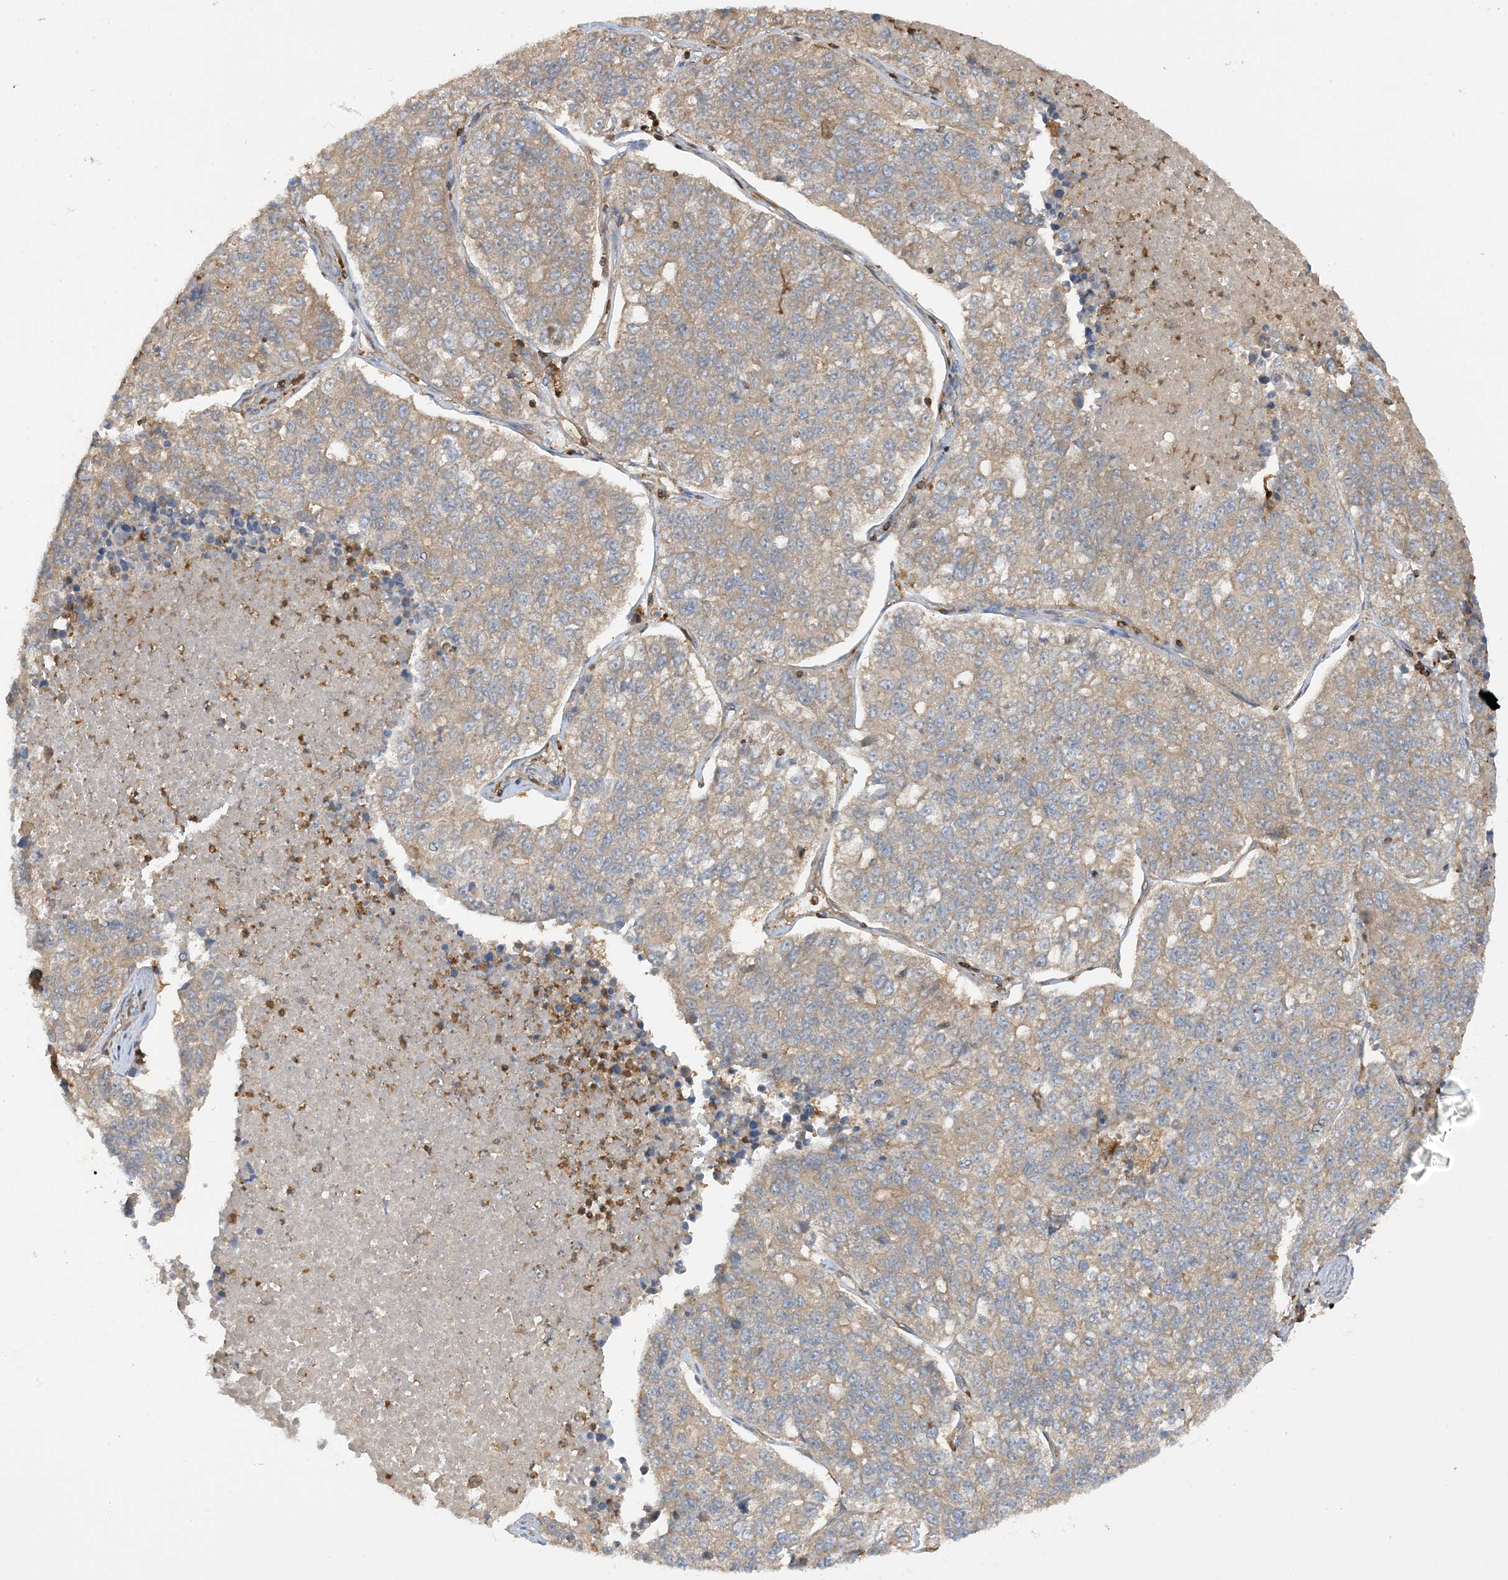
{"staining": {"intensity": "weak", "quantity": "<25%", "location": "cytoplasmic/membranous"}, "tissue": "lung cancer", "cell_type": "Tumor cells", "image_type": "cancer", "snomed": [{"axis": "morphology", "description": "Adenocarcinoma, NOS"}, {"axis": "topography", "description": "Lung"}], "caption": "Protein analysis of lung cancer (adenocarcinoma) exhibits no significant expression in tumor cells.", "gene": "CAPZB", "patient": {"sex": "male", "age": 49}}